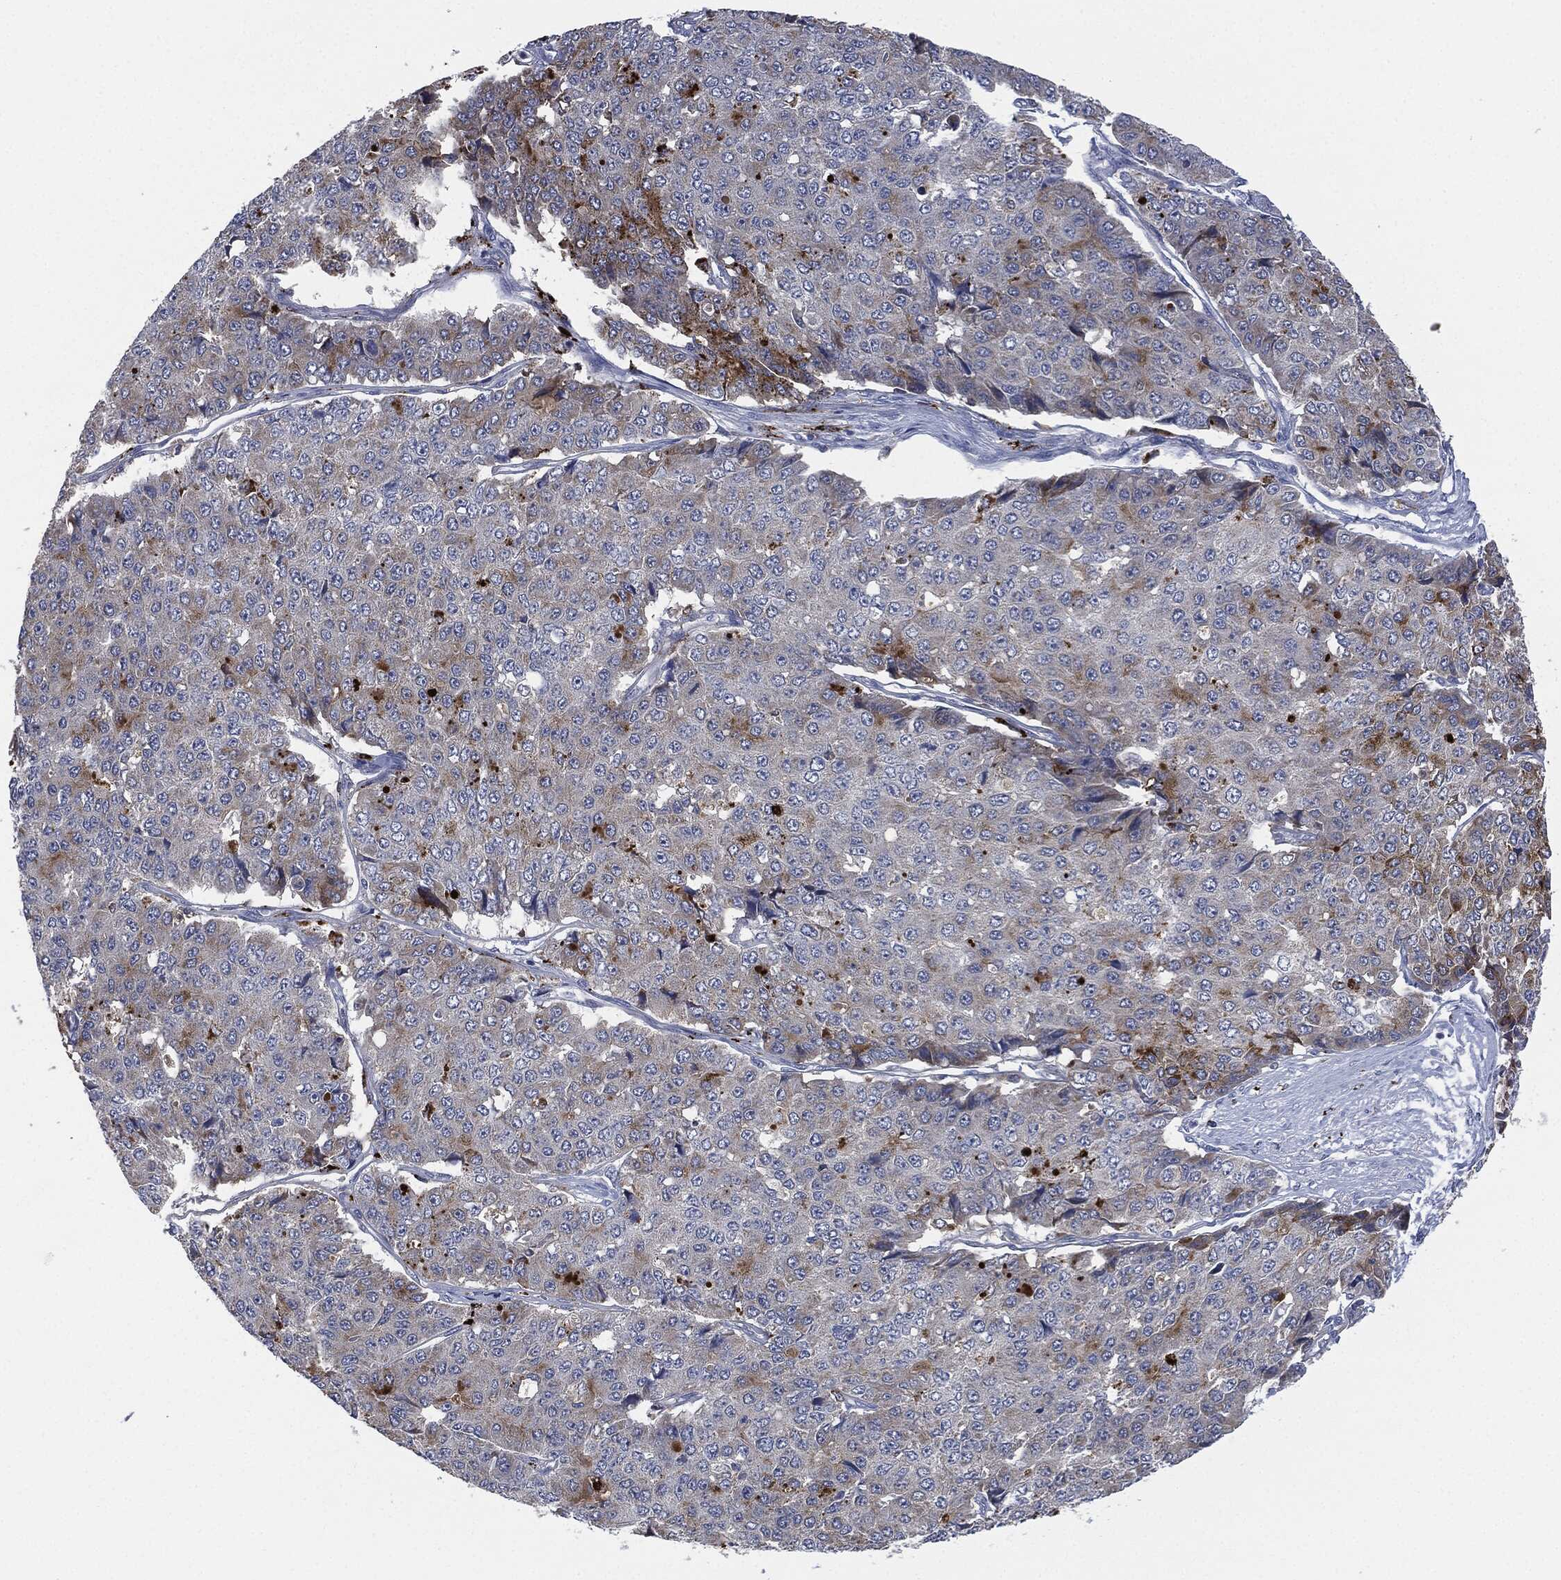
{"staining": {"intensity": "moderate", "quantity": "<25%", "location": "cytoplasmic/membranous"}, "tissue": "pancreatic cancer", "cell_type": "Tumor cells", "image_type": "cancer", "snomed": [{"axis": "morphology", "description": "Normal tissue, NOS"}, {"axis": "morphology", "description": "Adenocarcinoma, NOS"}, {"axis": "topography", "description": "Pancreas"}, {"axis": "topography", "description": "Duodenum"}], "caption": "DAB (3,3'-diaminobenzidine) immunohistochemical staining of human pancreatic cancer (adenocarcinoma) exhibits moderate cytoplasmic/membranous protein staining in approximately <25% of tumor cells.", "gene": "SIGLEC9", "patient": {"sex": "male", "age": 50}}